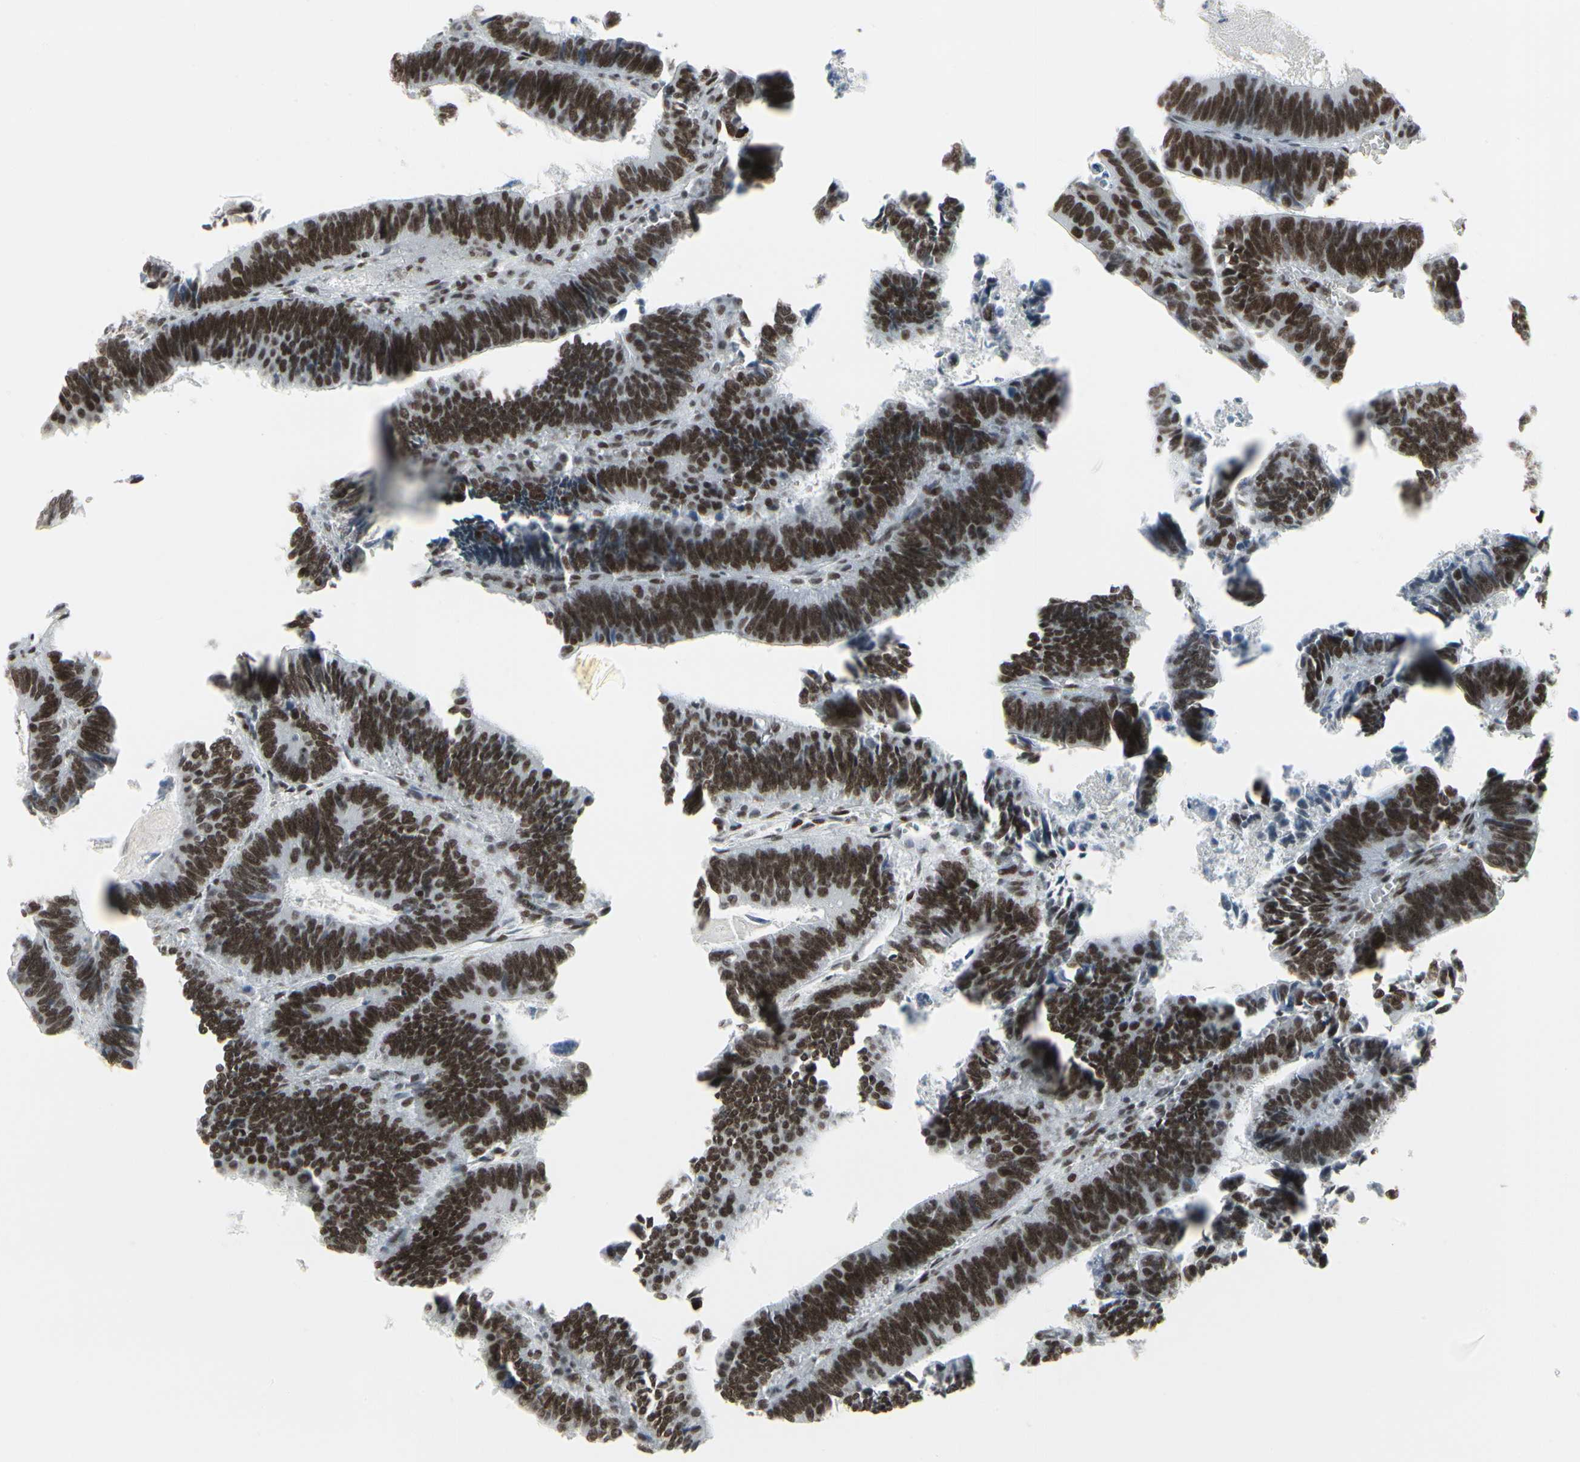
{"staining": {"intensity": "strong", "quantity": ">75%", "location": "nuclear"}, "tissue": "colorectal cancer", "cell_type": "Tumor cells", "image_type": "cancer", "snomed": [{"axis": "morphology", "description": "Adenocarcinoma, NOS"}, {"axis": "topography", "description": "Colon"}], "caption": "A high-resolution image shows IHC staining of adenocarcinoma (colorectal), which exhibits strong nuclear expression in approximately >75% of tumor cells.", "gene": "HMG20A", "patient": {"sex": "male", "age": 72}}